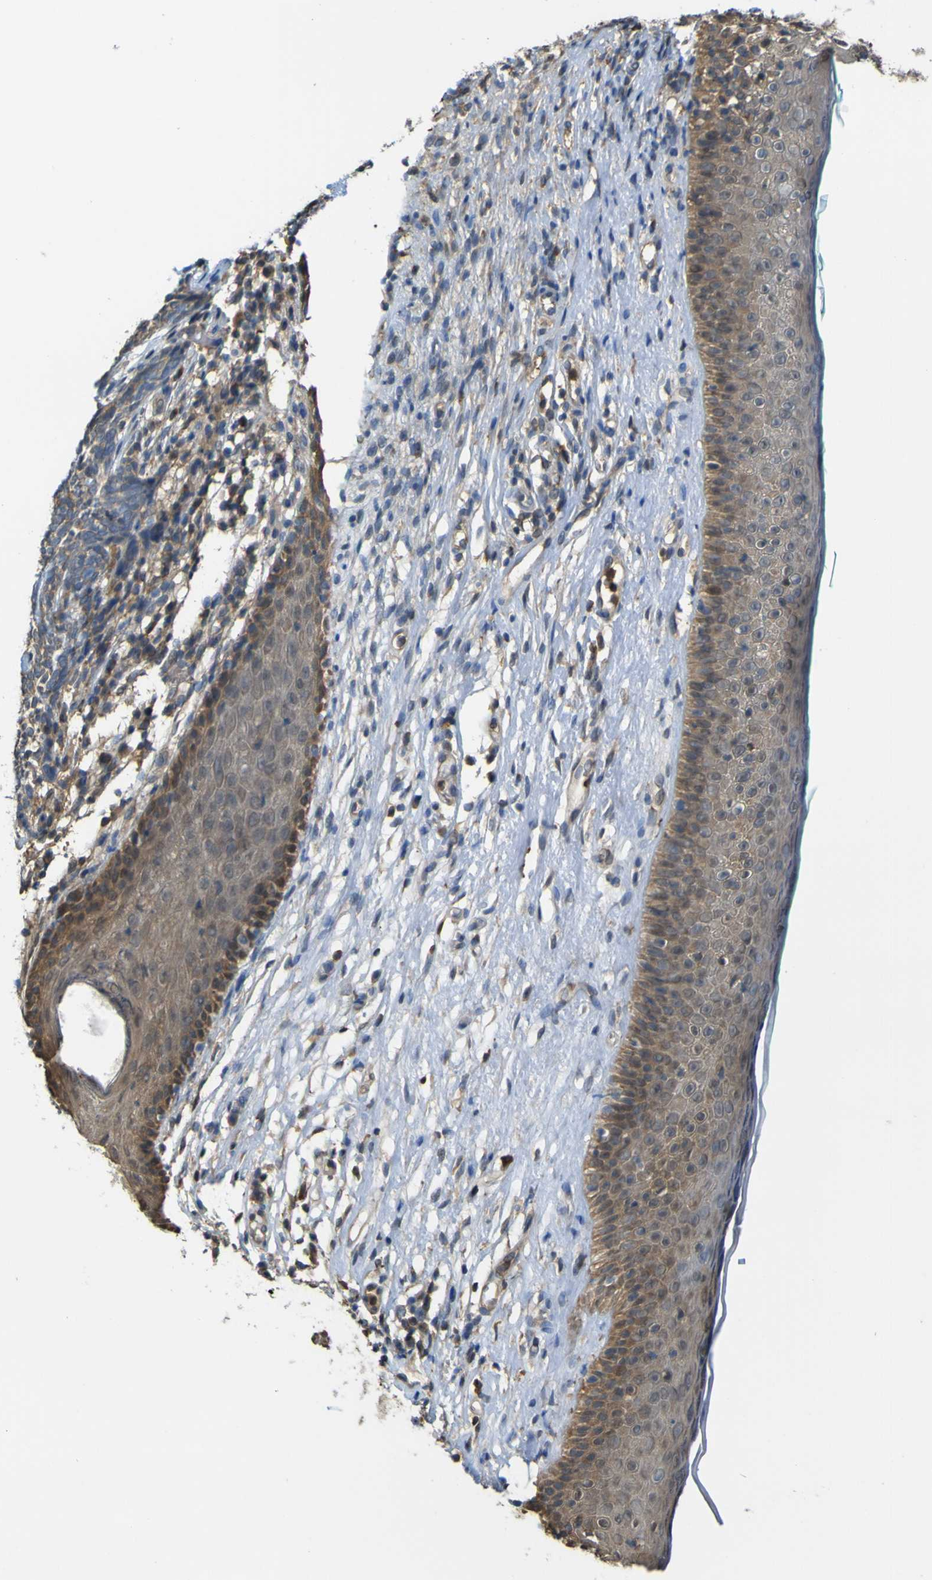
{"staining": {"intensity": "moderate", "quantity": ">75%", "location": "cytoplasmic/membranous"}, "tissue": "skin cancer", "cell_type": "Tumor cells", "image_type": "cancer", "snomed": [{"axis": "morphology", "description": "Basal cell carcinoma"}, {"axis": "topography", "description": "Skin"}], "caption": "Immunohistochemical staining of human skin basal cell carcinoma demonstrates moderate cytoplasmic/membranous protein positivity in approximately >75% of tumor cells. The staining was performed using DAB (3,3'-diaminobenzidine) to visualize the protein expression in brown, while the nuclei were stained in blue with hematoxylin (Magnification: 20x).", "gene": "ABHD3", "patient": {"sex": "female", "age": 84}}